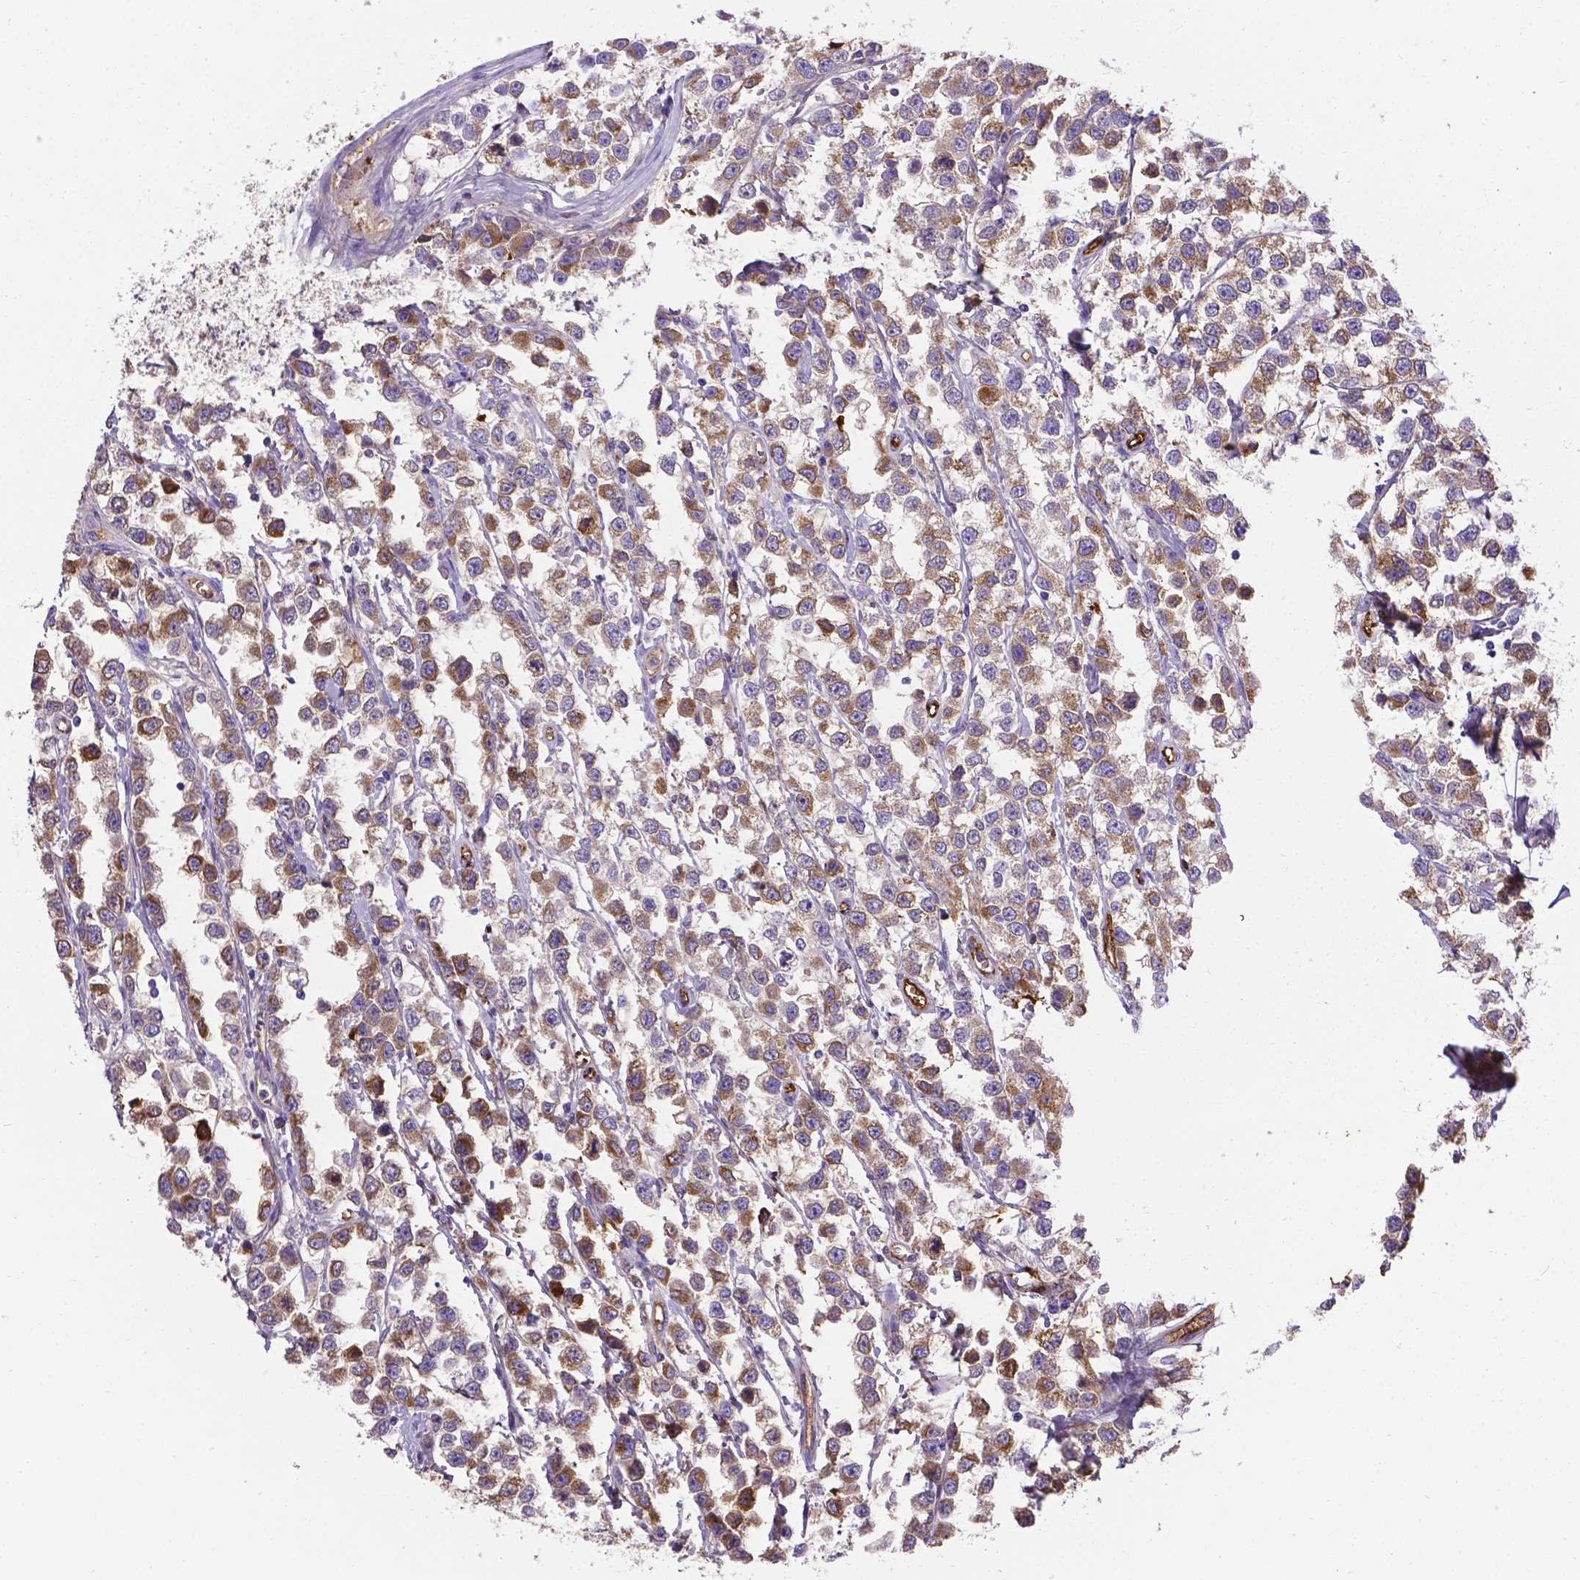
{"staining": {"intensity": "moderate", "quantity": ">75%", "location": "cytoplasmic/membranous"}, "tissue": "testis cancer", "cell_type": "Tumor cells", "image_type": "cancer", "snomed": [{"axis": "morphology", "description": "Seminoma, NOS"}, {"axis": "topography", "description": "Testis"}], "caption": "High-power microscopy captured an immunohistochemistry (IHC) photomicrograph of seminoma (testis), revealing moderate cytoplasmic/membranous expression in approximately >75% of tumor cells. Nuclei are stained in blue.", "gene": "APOE", "patient": {"sex": "male", "age": 34}}